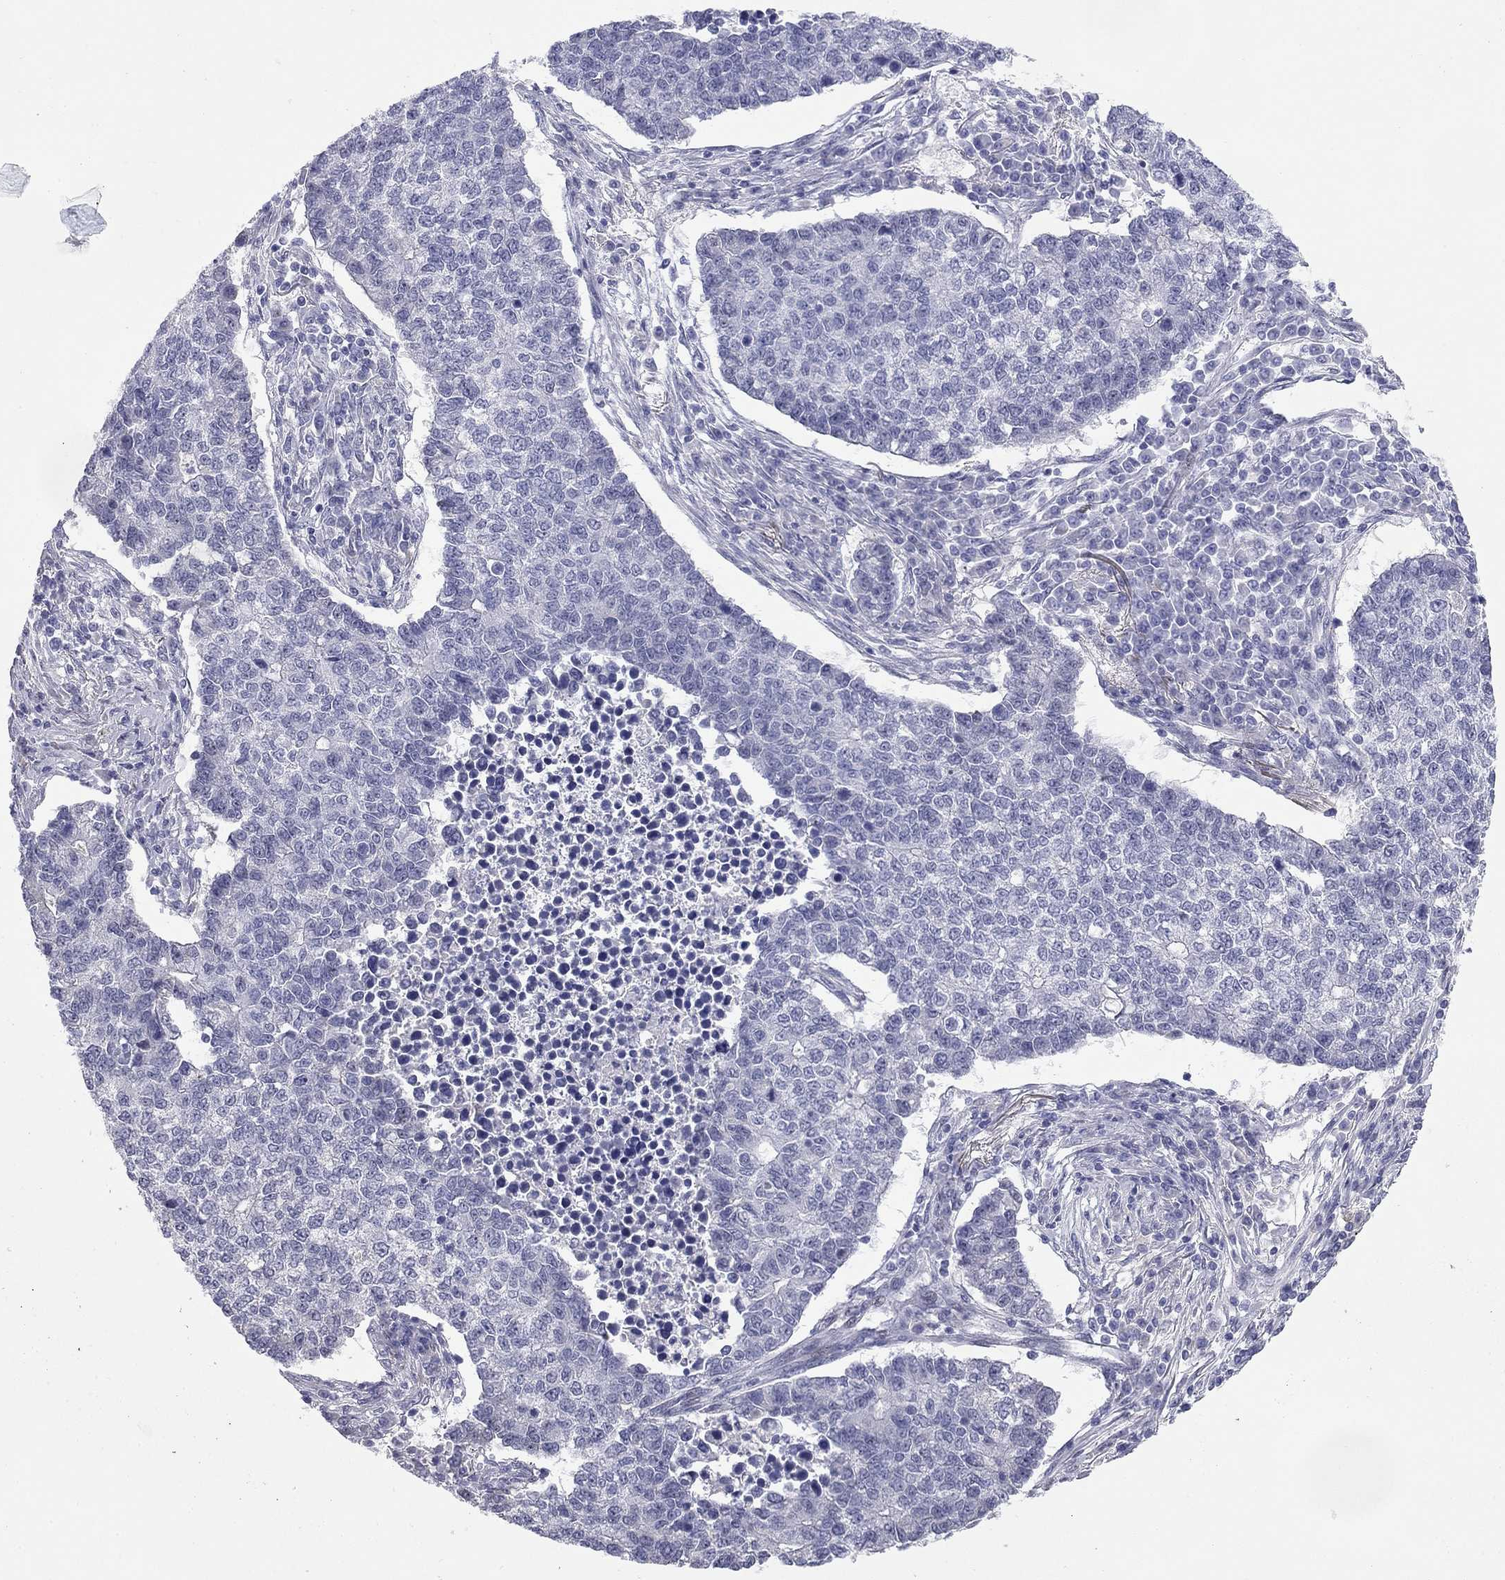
{"staining": {"intensity": "negative", "quantity": "none", "location": "none"}, "tissue": "lung cancer", "cell_type": "Tumor cells", "image_type": "cancer", "snomed": [{"axis": "morphology", "description": "Adenocarcinoma, NOS"}, {"axis": "topography", "description": "Lung"}], "caption": "A high-resolution photomicrograph shows IHC staining of lung cancer (adenocarcinoma), which exhibits no significant positivity in tumor cells.", "gene": "C8orf88", "patient": {"sex": "male", "age": 57}}